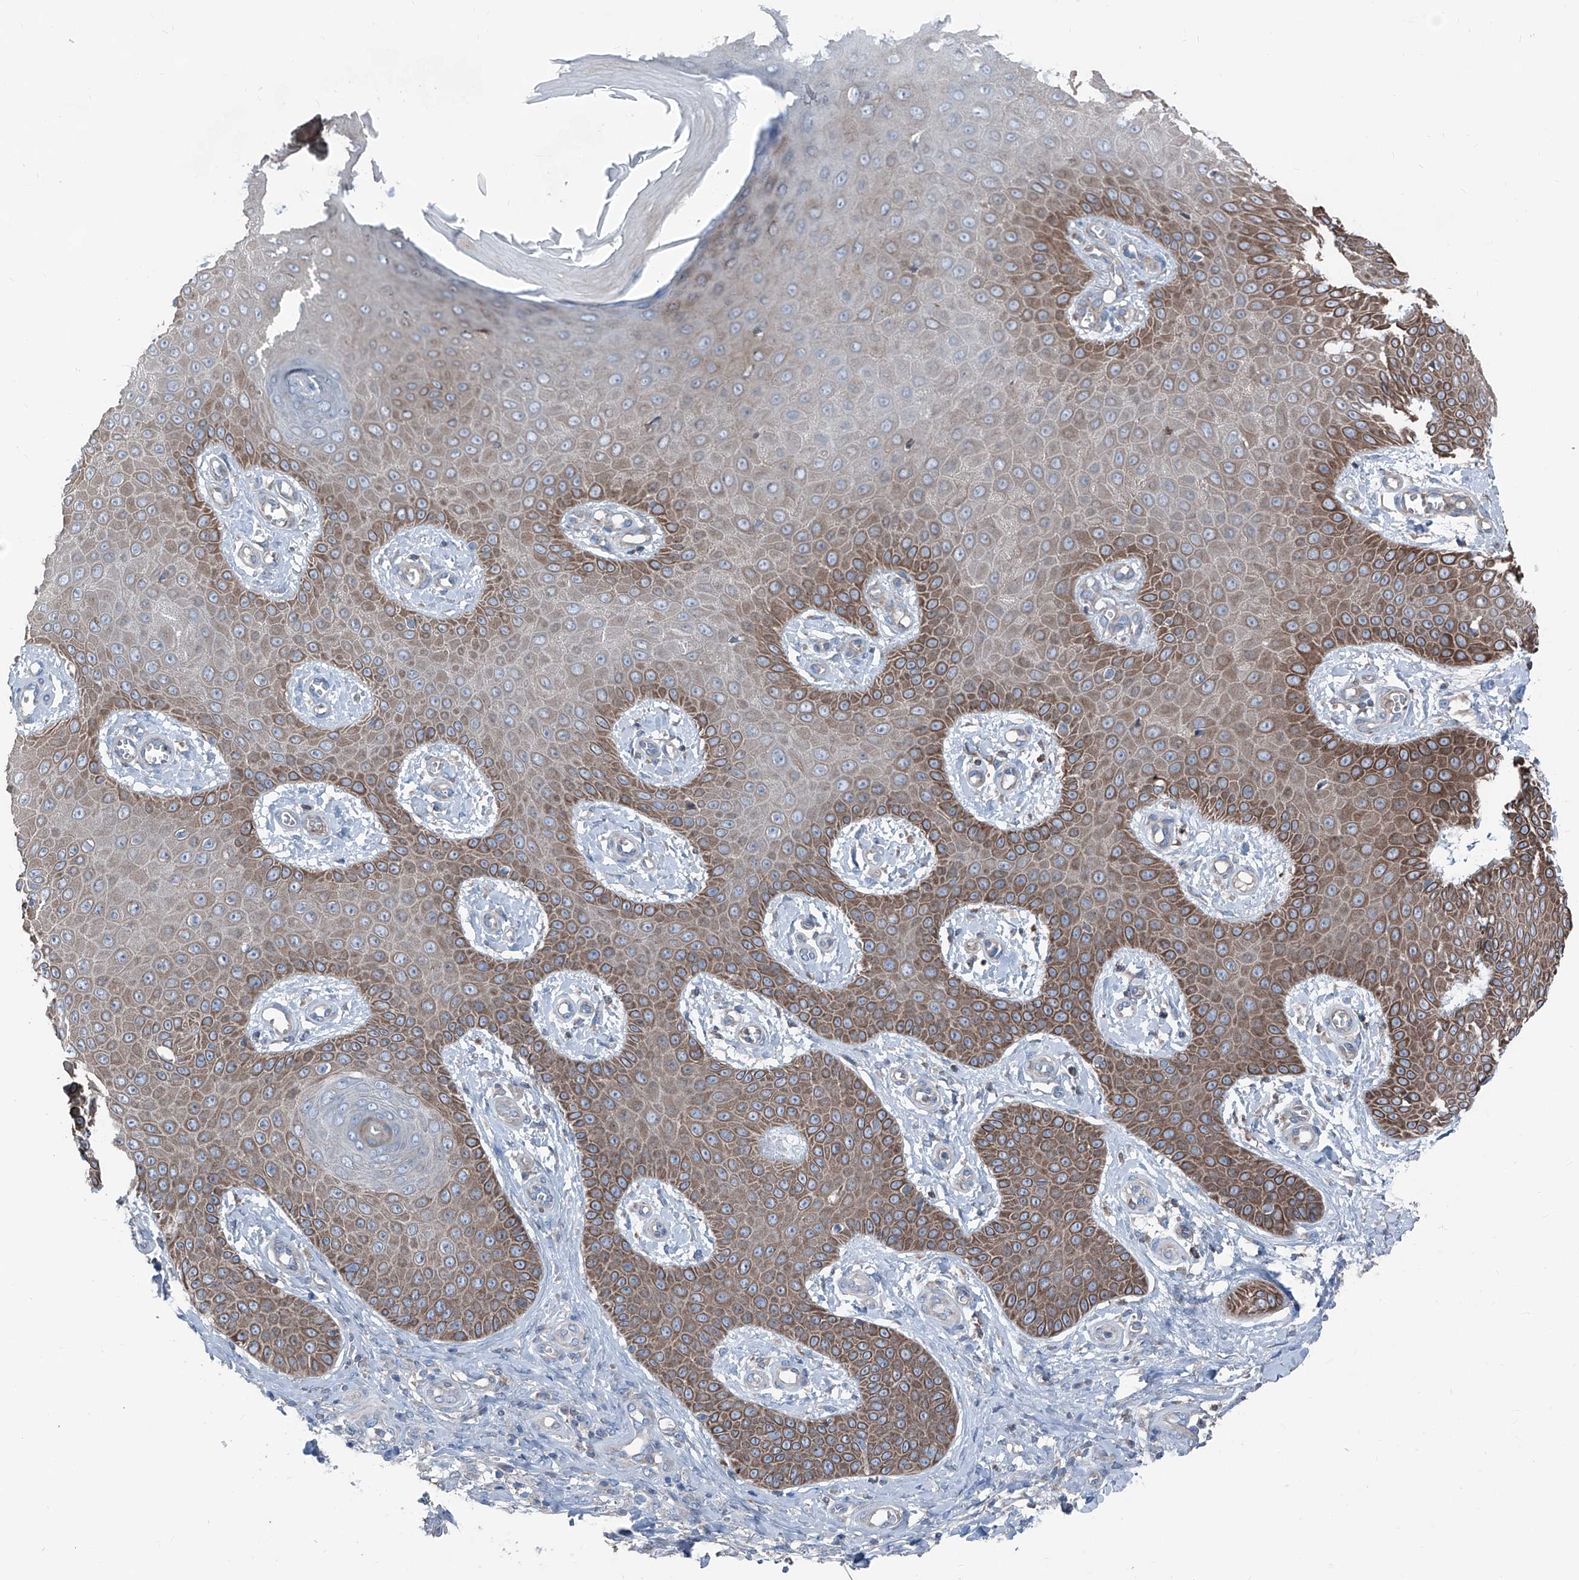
{"staining": {"intensity": "moderate", "quantity": "25%-75%", "location": "cytoplasmic/membranous"}, "tissue": "skin cancer", "cell_type": "Tumor cells", "image_type": "cancer", "snomed": [{"axis": "morphology", "description": "Squamous cell carcinoma, NOS"}, {"axis": "topography", "description": "Skin"}], "caption": "The photomicrograph displays immunohistochemical staining of skin squamous cell carcinoma. There is moderate cytoplasmic/membranous staining is present in about 25%-75% of tumor cells. (brown staining indicates protein expression, while blue staining denotes nuclei).", "gene": "GPAT3", "patient": {"sex": "male", "age": 74}}